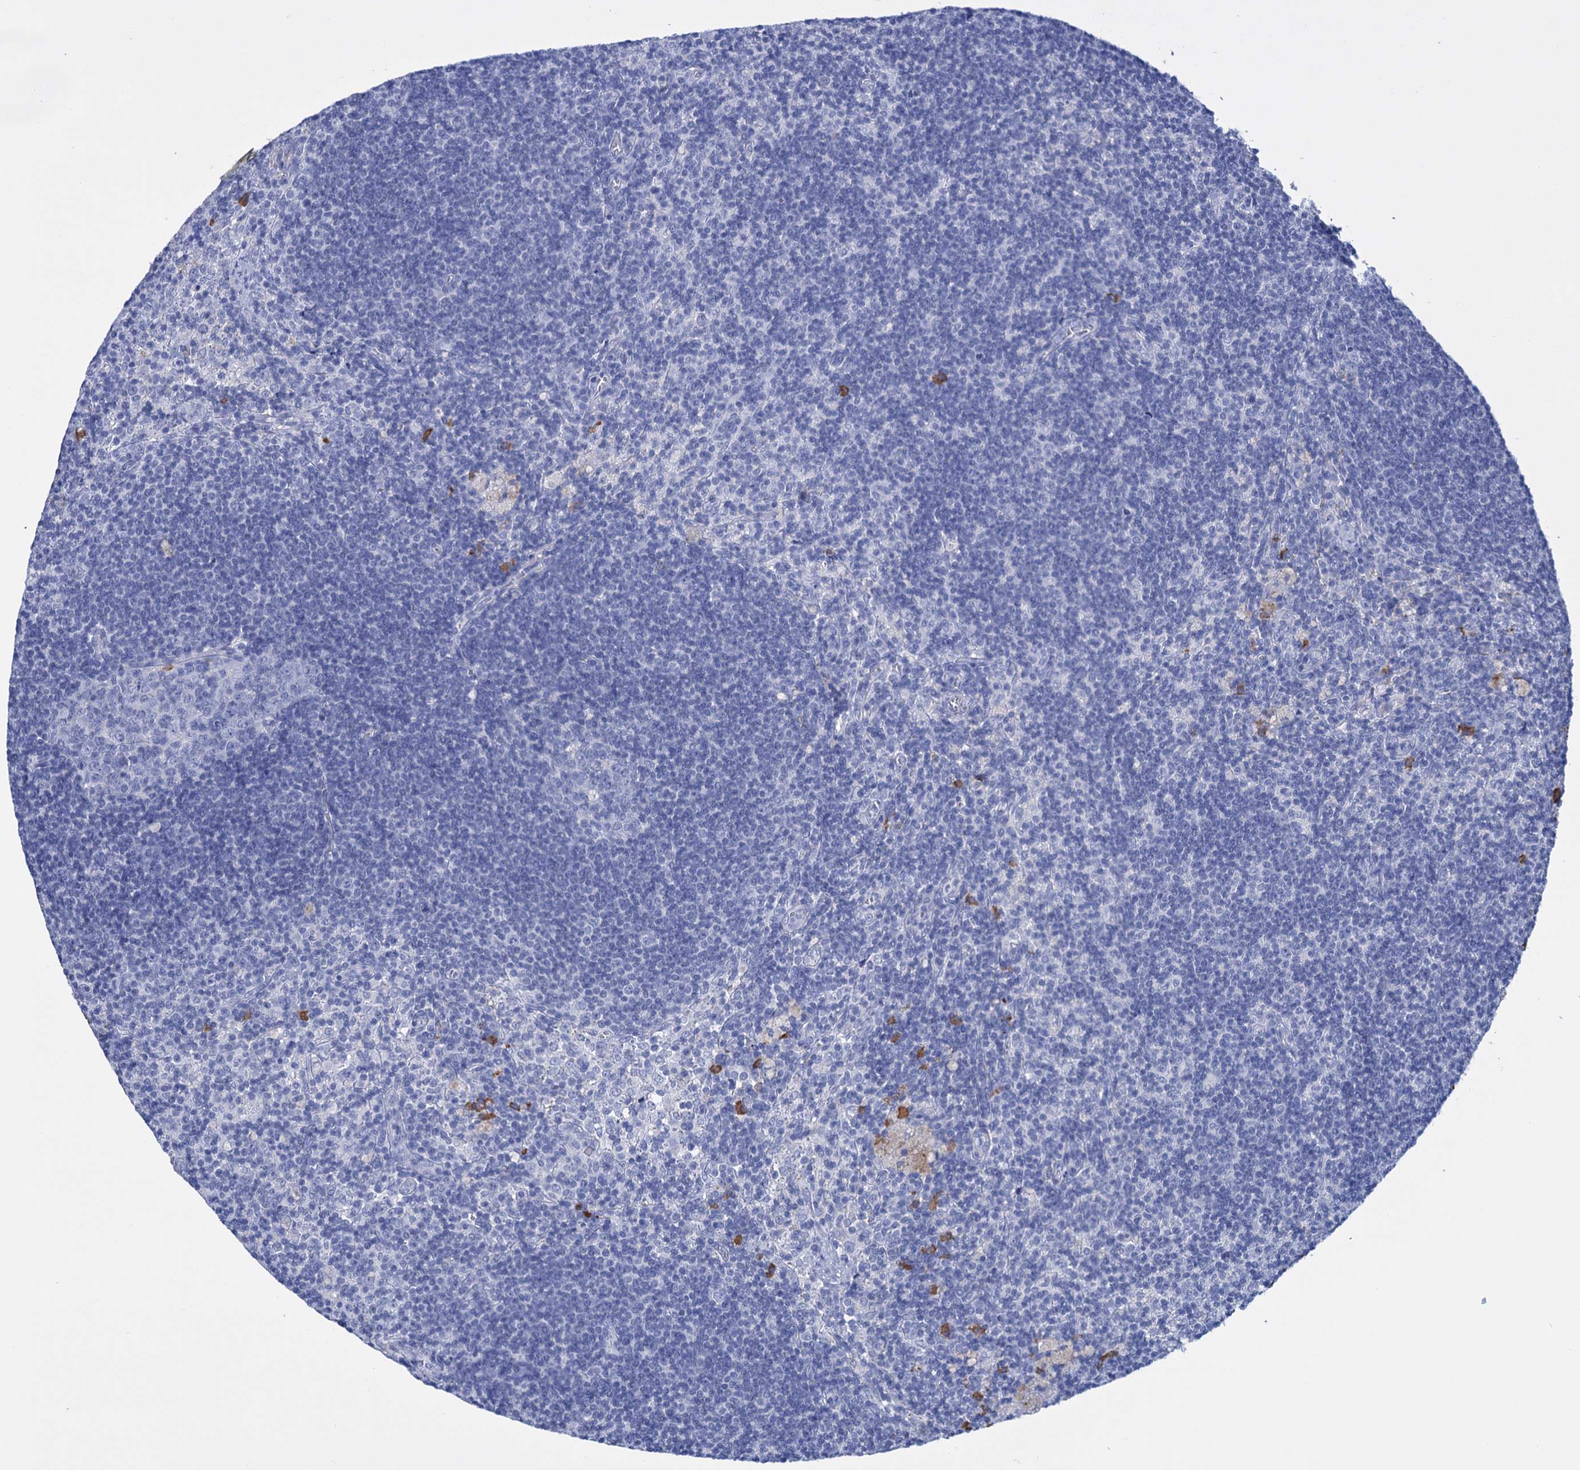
{"staining": {"intensity": "negative", "quantity": "none", "location": "none"}, "tissue": "lymph node", "cell_type": "Germinal center cells", "image_type": "normal", "snomed": [{"axis": "morphology", "description": "Normal tissue, NOS"}, {"axis": "topography", "description": "Lymph node"}], "caption": "Immunohistochemistry (IHC) of unremarkable human lymph node displays no staining in germinal center cells. Nuclei are stained in blue.", "gene": "FBXW12", "patient": {"sex": "male", "age": 69}}